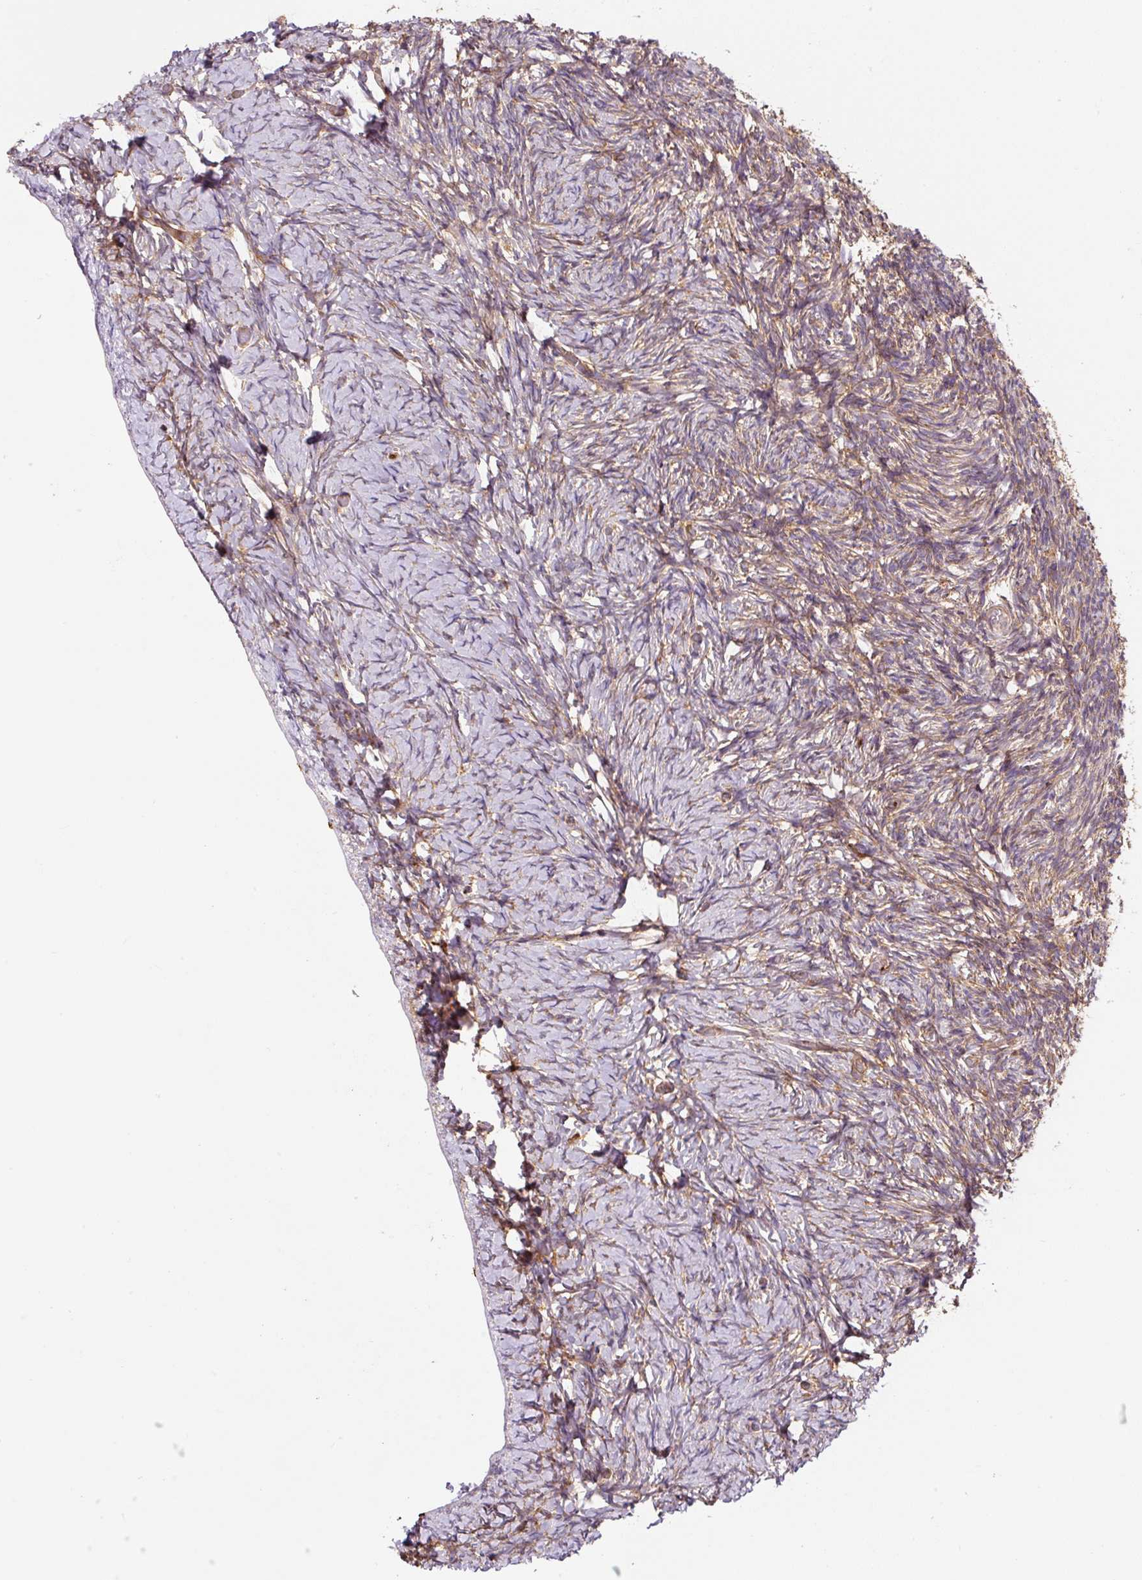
{"staining": {"intensity": "moderate", "quantity": ">75%", "location": "cytoplasmic/membranous"}, "tissue": "ovary", "cell_type": "Follicle cells", "image_type": "normal", "snomed": [{"axis": "morphology", "description": "Normal tissue, NOS"}, {"axis": "topography", "description": "Ovary"}], "caption": "Approximately >75% of follicle cells in unremarkable ovary display moderate cytoplasmic/membranous protein positivity as visualized by brown immunohistochemical staining.", "gene": "EIF2S2", "patient": {"sex": "female", "age": 39}}